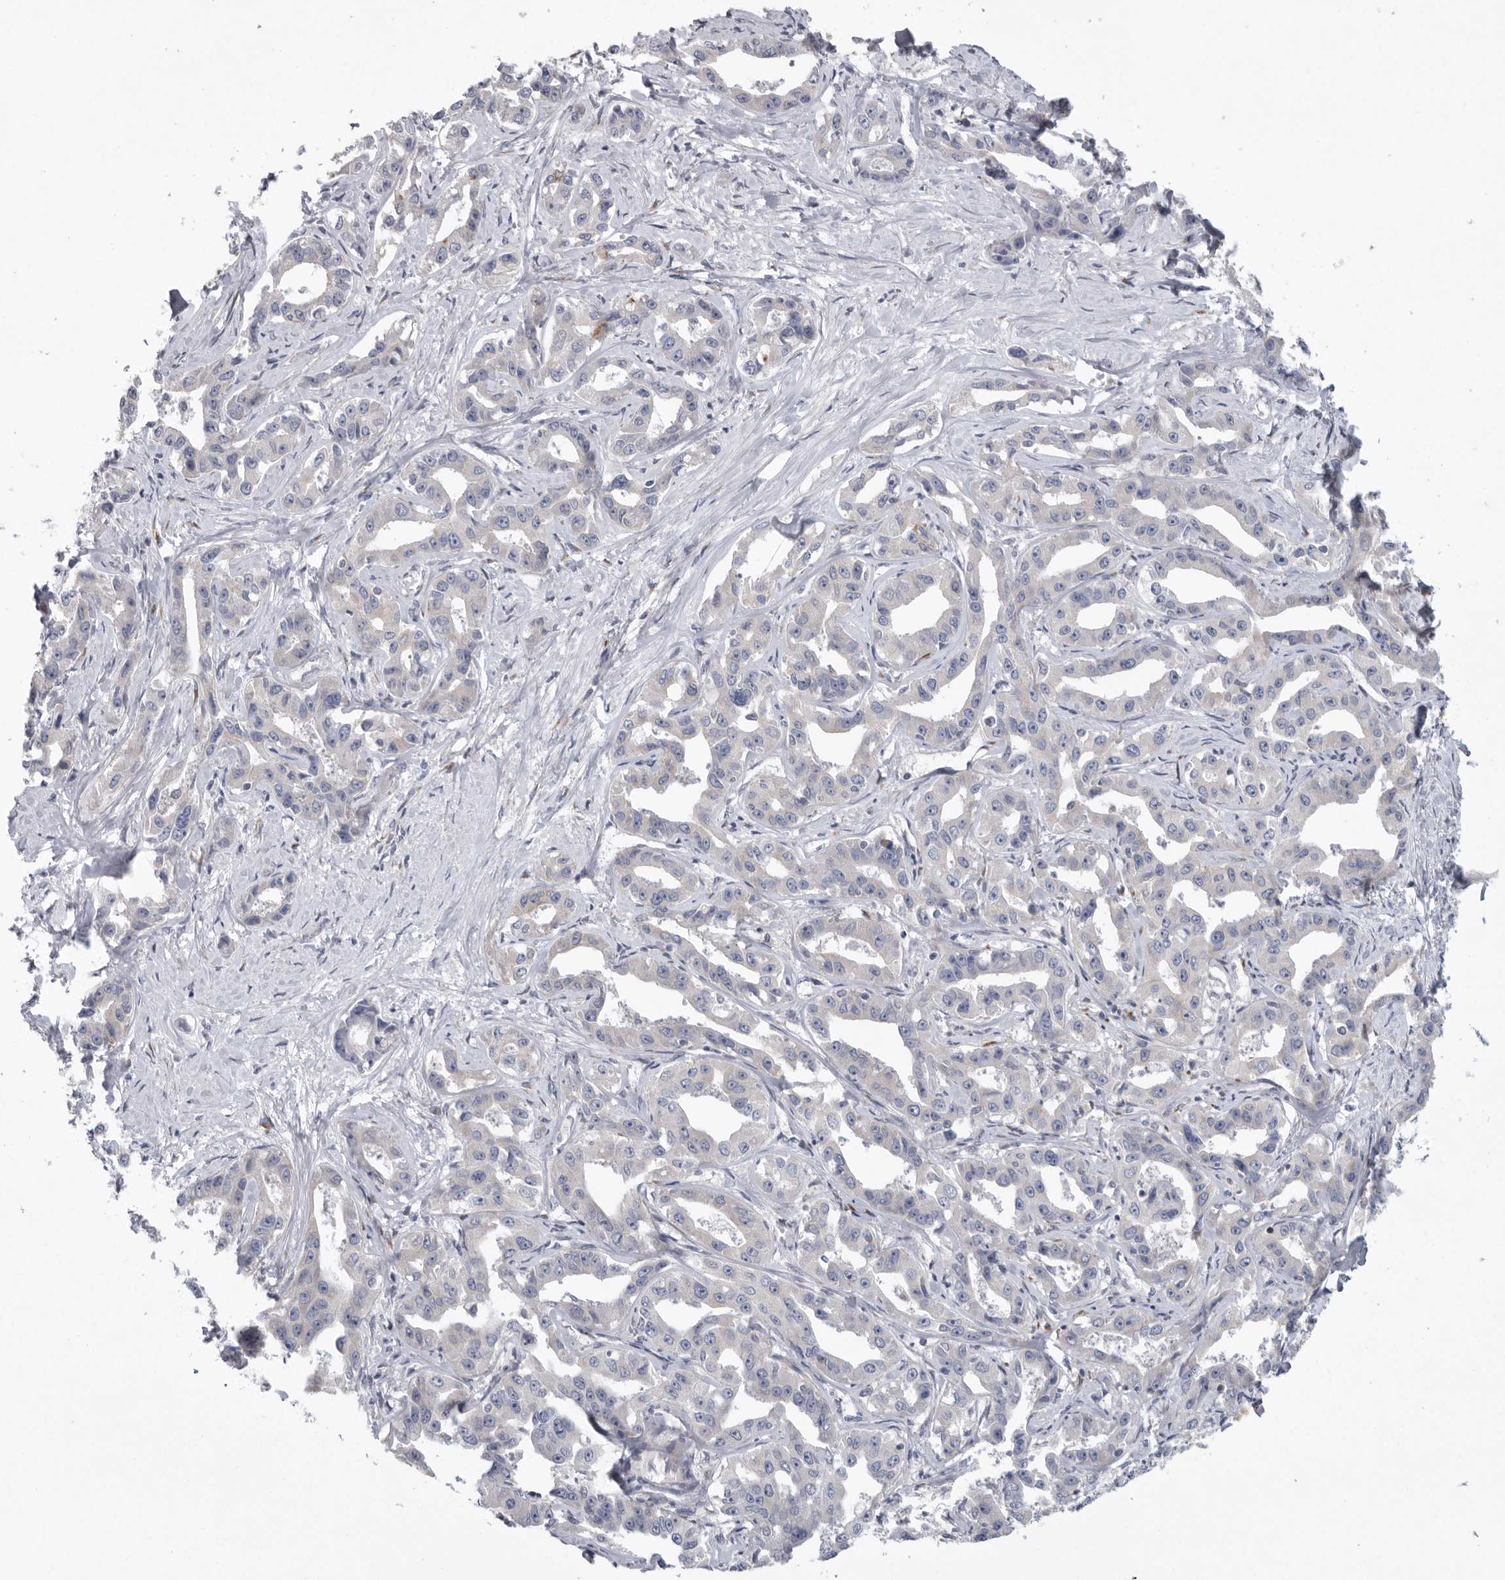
{"staining": {"intensity": "negative", "quantity": "none", "location": "none"}, "tissue": "liver cancer", "cell_type": "Tumor cells", "image_type": "cancer", "snomed": [{"axis": "morphology", "description": "Cholangiocarcinoma"}, {"axis": "topography", "description": "Liver"}], "caption": "Image shows no significant protein staining in tumor cells of cholangiocarcinoma (liver).", "gene": "USP24", "patient": {"sex": "male", "age": 59}}